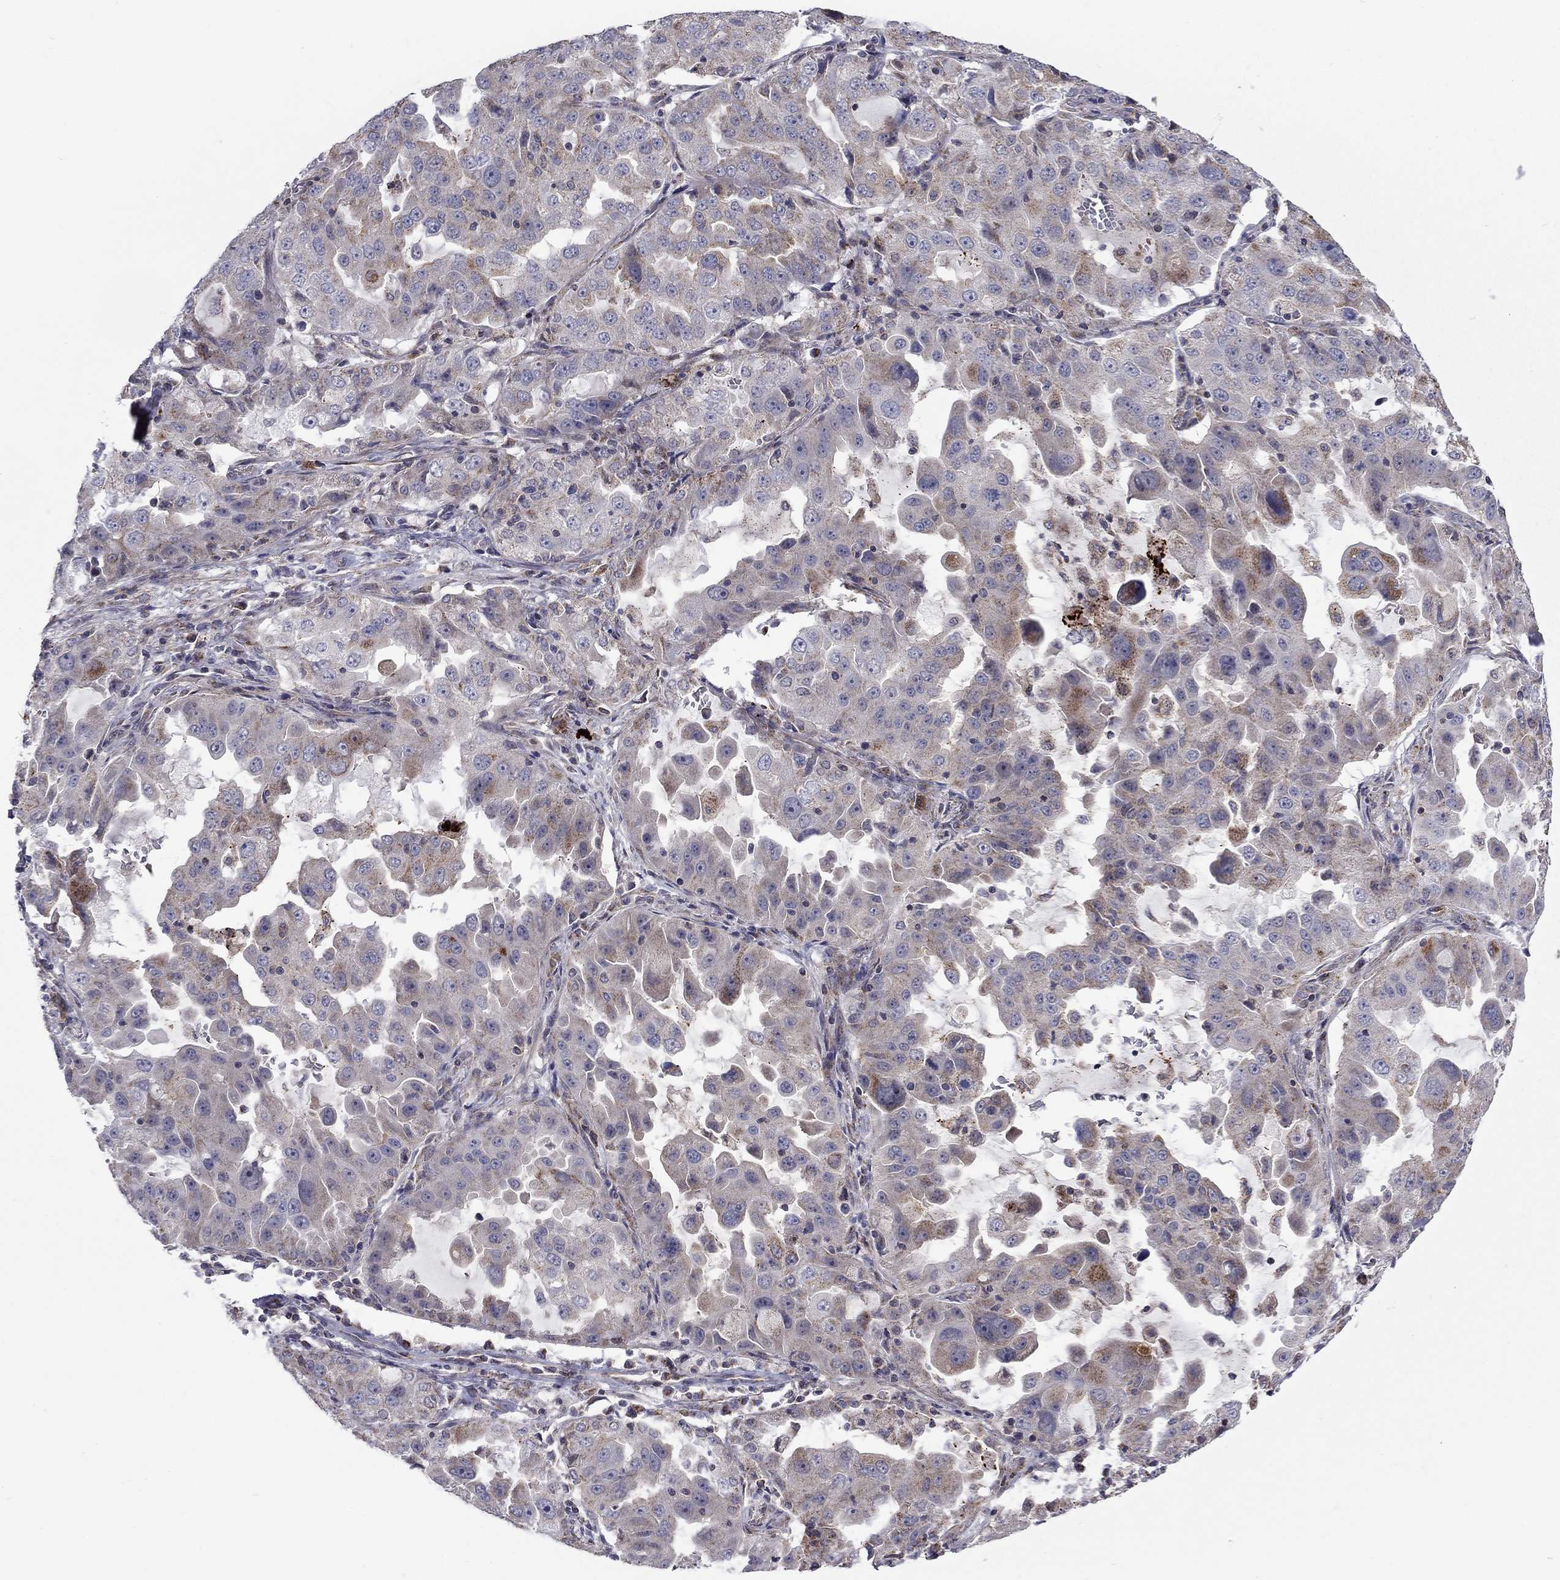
{"staining": {"intensity": "negative", "quantity": "none", "location": "none"}, "tissue": "lung cancer", "cell_type": "Tumor cells", "image_type": "cancer", "snomed": [{"axis": "morphology", "description": "Adenocarcinoma, NOS"}, {"axis": "topography", "description": "Lung"}], "caption": "Immunohistochemistry photomicrograph of human adenocarcinoma (lung) stained for a protein (brown), which displays no expression in tumor cells. (Brightfield microscopy of DAB (3,3'-diaminobenzidine) immunohistochemistry (IHC) at high magnification).", "gene": "DOP1B", "patient": {"sex": "female", "age": 61}}